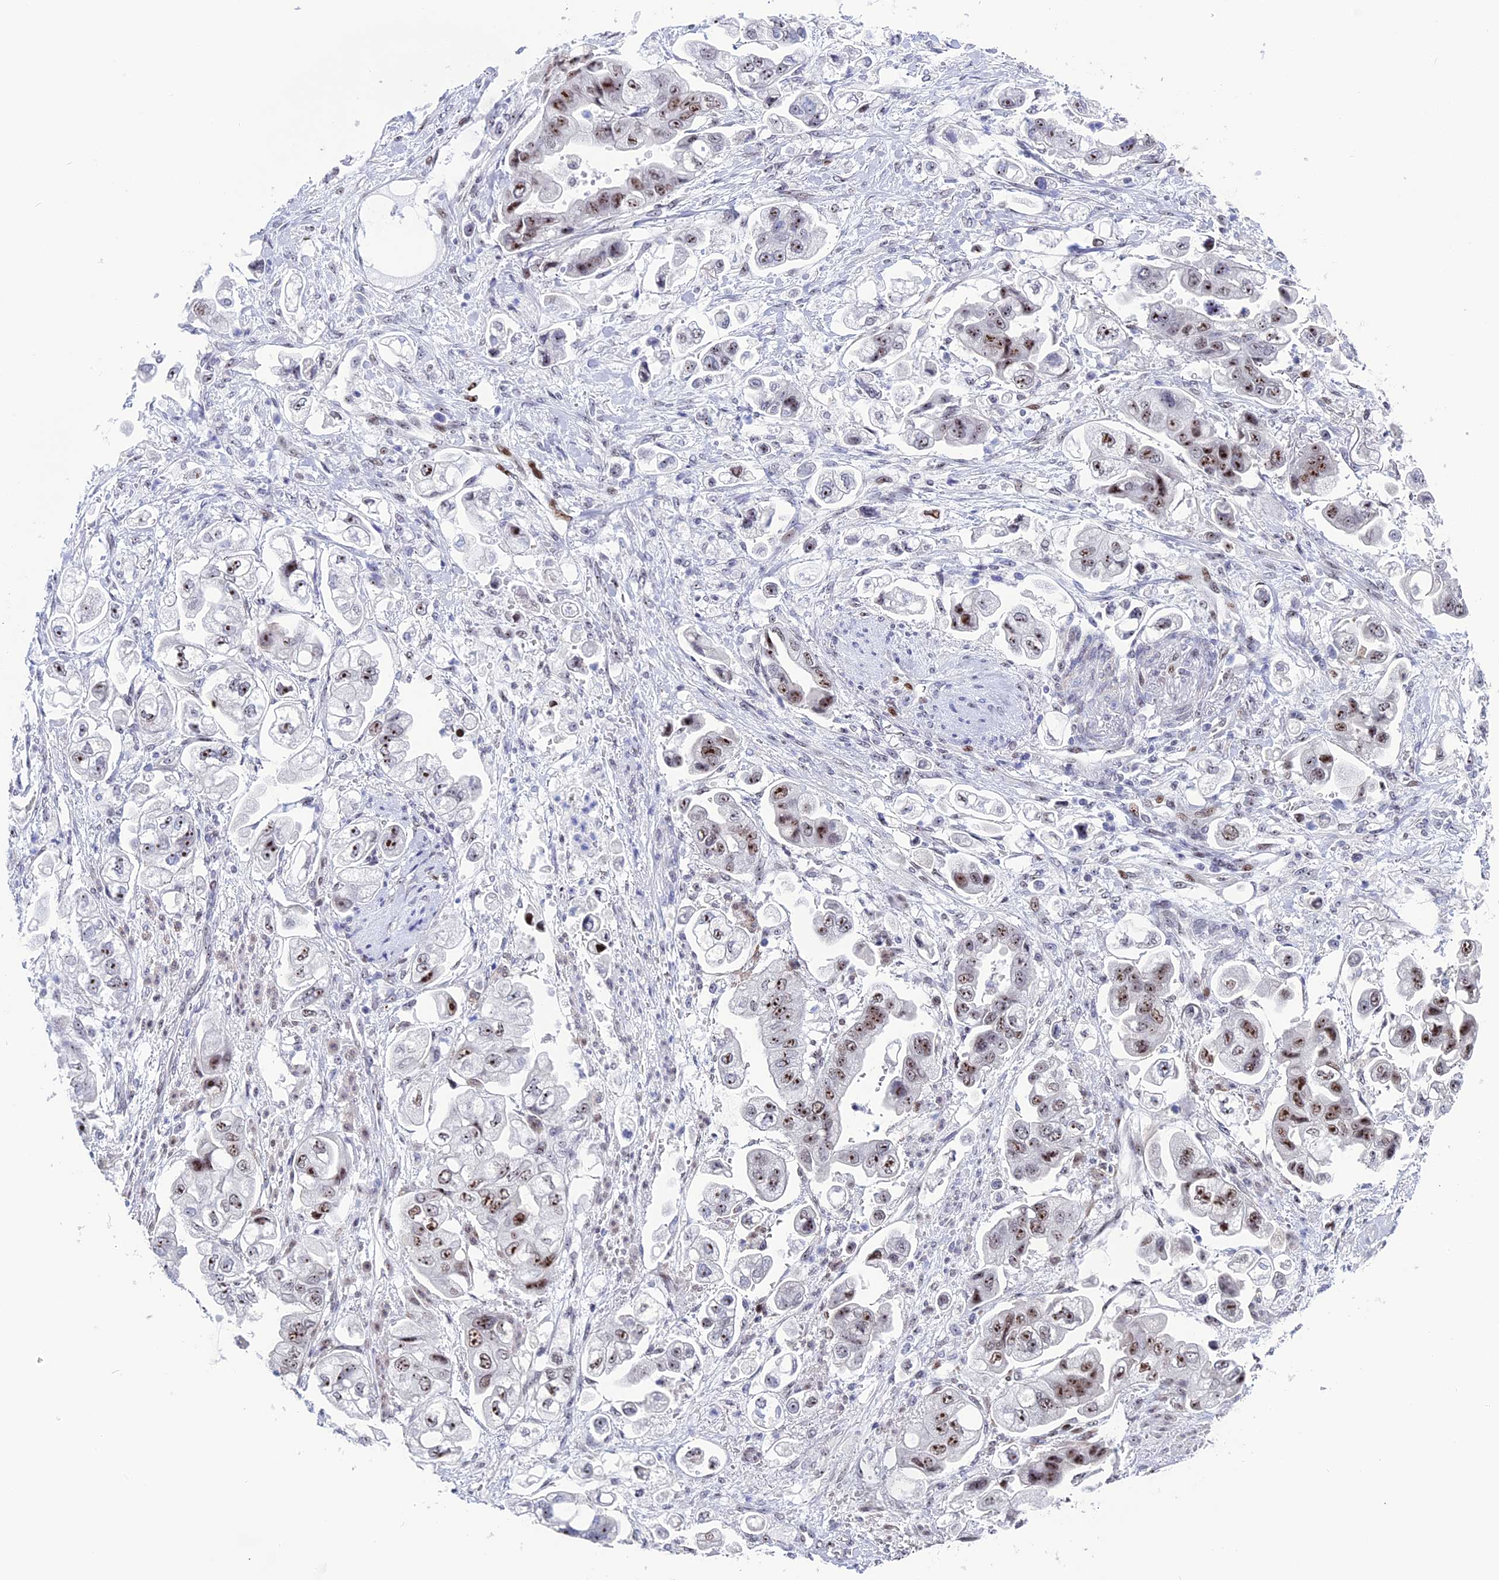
{"staining": {"intensity": "strong", "quantity": "25%-75%", "location": "nuclear"}, "tissue": "stomach cancer", "cell_type": "Tumor cells", "image_type": "cancer", "snomed": [{"axis": "morphology", "description": "Adenocarcinoma, NOS"}, {"axis": "topography", "description": "Stomach"}], "caption": "Immunohistochemical staining of stomach cancer reveals high levels of strong nuclear positivity in approximately 25%-75% of tumor cells.", "gene": "CCDC86", "patient": {"sex": "male", "age": 62}}